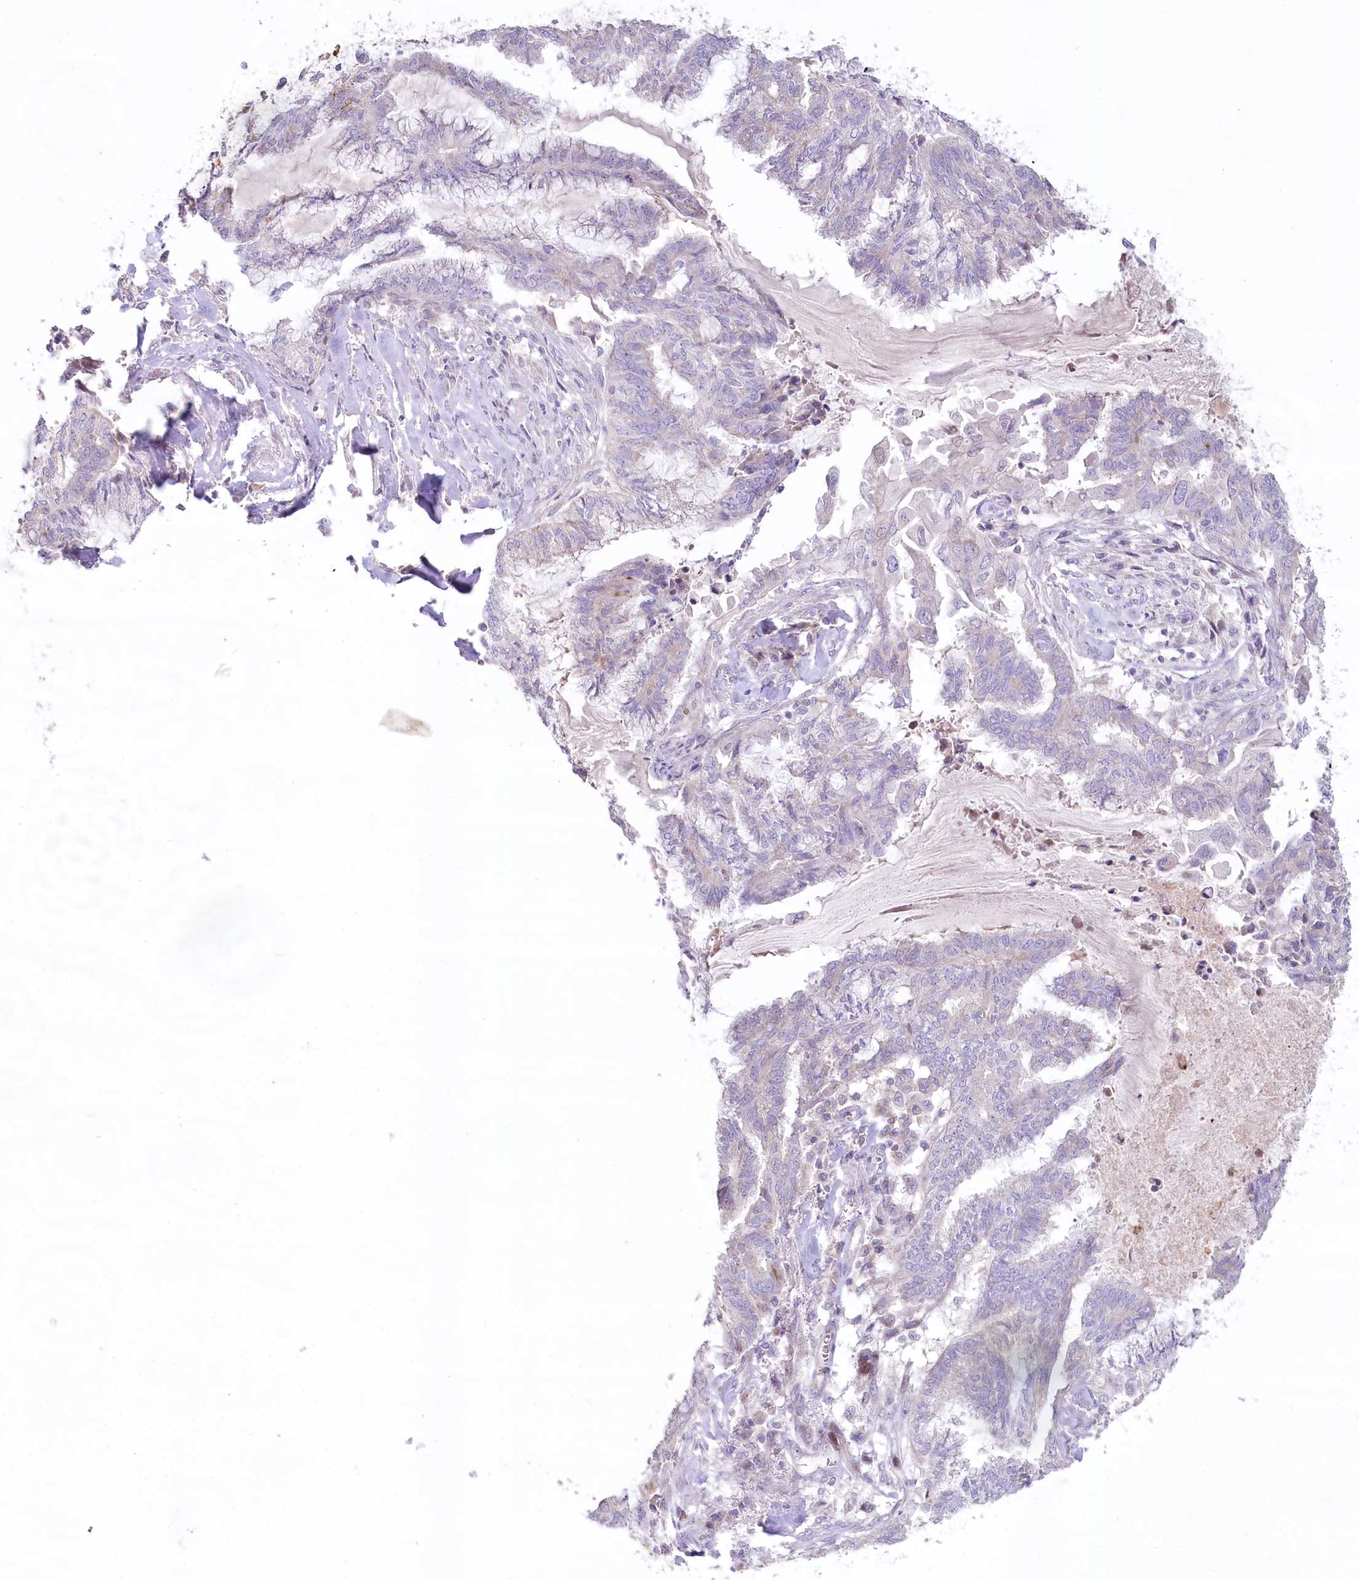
{"staining": {"intensity": "negative", "quantity": "none", "location": "none"}, "tissue": "endometrial cancer", "cell_type": "Tumor cells", "image_type": "cancer", "snomed": [{"axis": "morphology", "description": "Adenocarcinoma, NOS"}, {"axis": "topography", "description": "Endometrium"}], "caption": "This histopathology image is of endometrial cancer (adenocarcinoma) stained with IHC to label a protein in brown with the nuclei are counter-stained blue. There is no positivity in tumor cells.", "gene": "SLC6A11", "patient": {"sex": "female", "age": 86}}